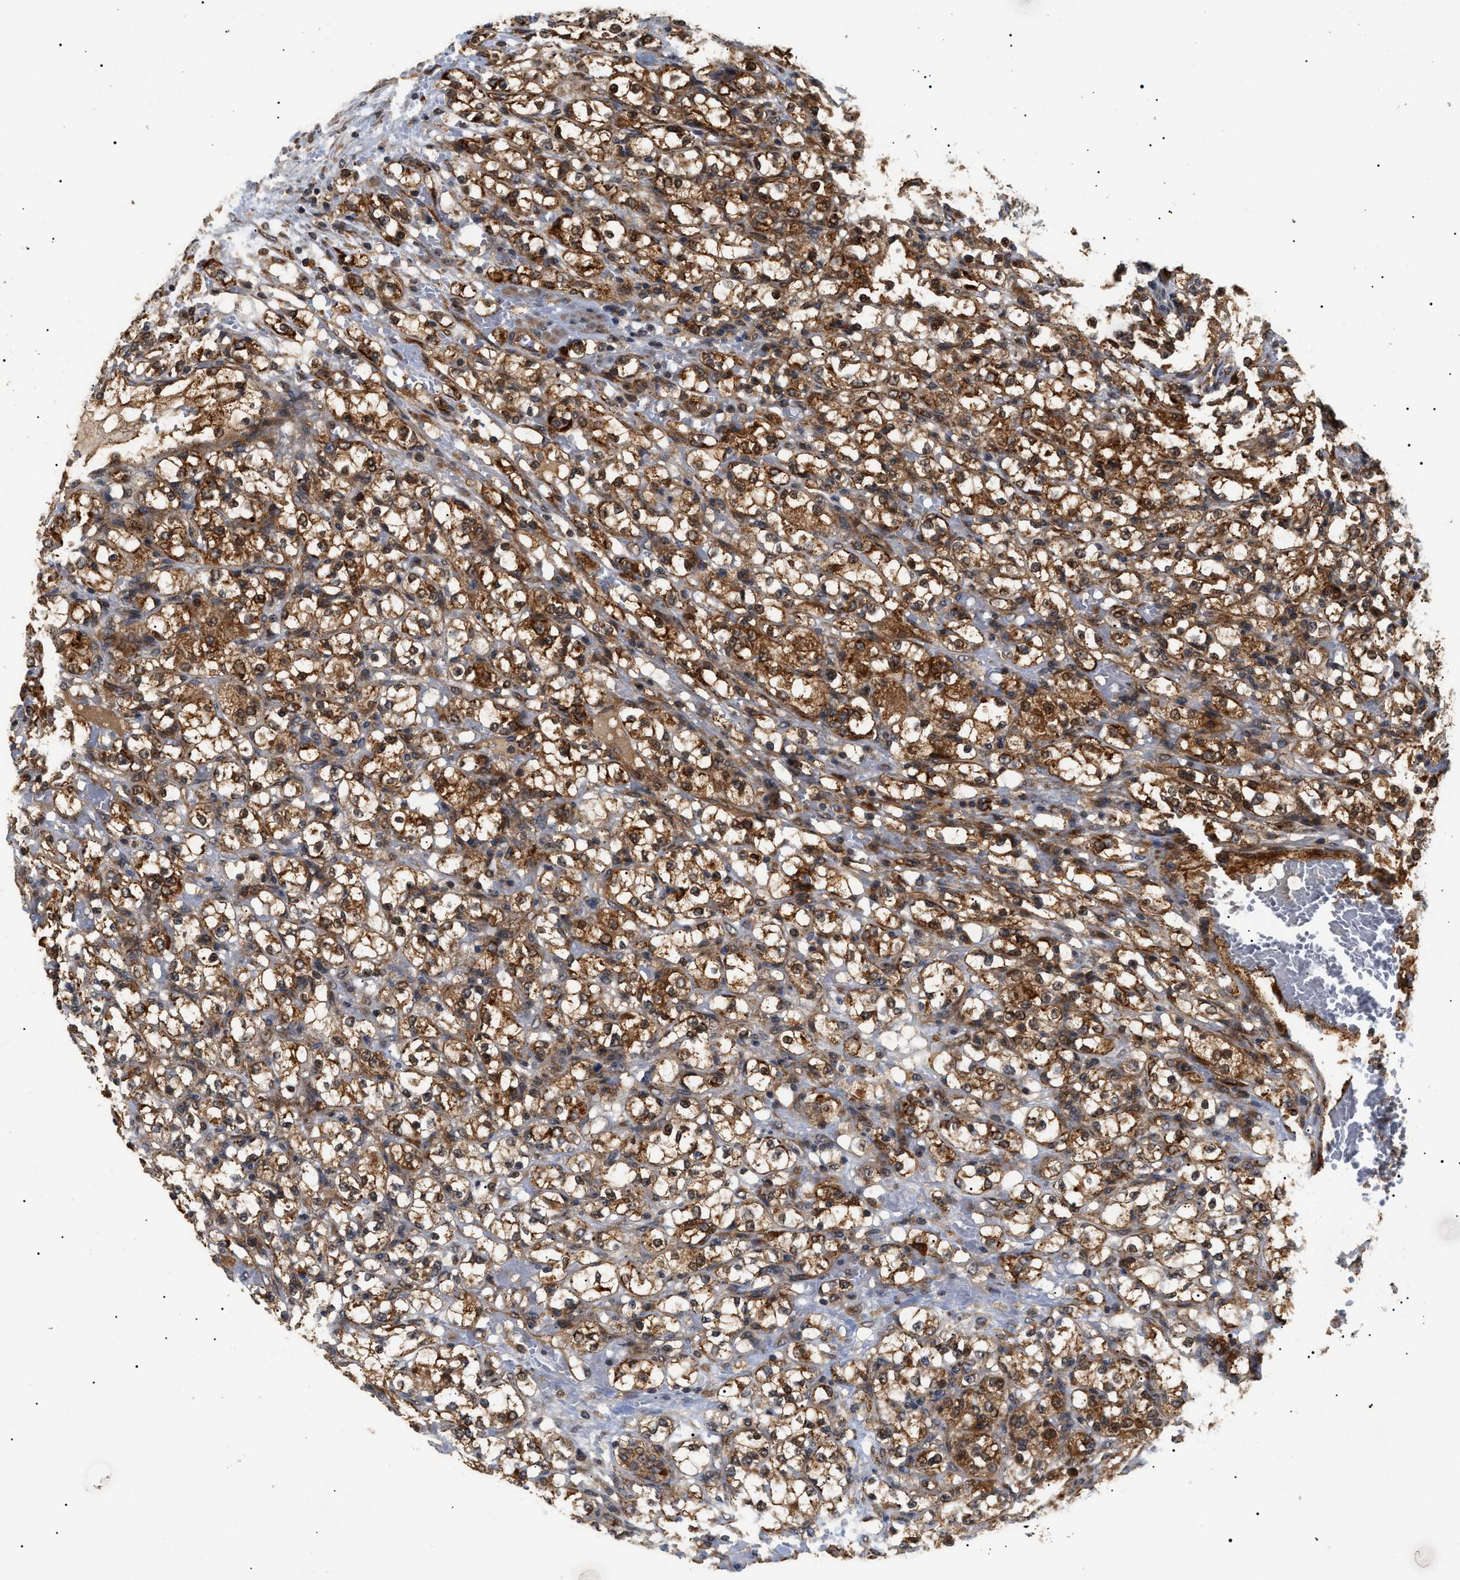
{"staining": {"intensity": "moderate", "quantity": ">75%", "location": "cytoplasmic/membranous,nuclear"}, "tissue": "renal cancer", "cell_type": "Tumor cells", "image_type": "cancer", "snomed": [{"axis": "morphology", "description": "Normal tissue, NOS"}, {"axis": "morphology", "description": "Adenocarcinoma, NOS"}, {"axis": "topography", "description": "Kidney"}], "caption": "Immunohistochemistry photomicrograph of neoplastic tissue: human renal adenocarcinoma stained using IHC reveals medium levels of moderate protein expression localized specifically in the cytoplasmic/membranous and nuclear of tumor cells, appearing as a cytoplasmic/membranous and nuclear brown color.", "gene": "ASTL", "patient": {"sex": "male", "age": 61}}